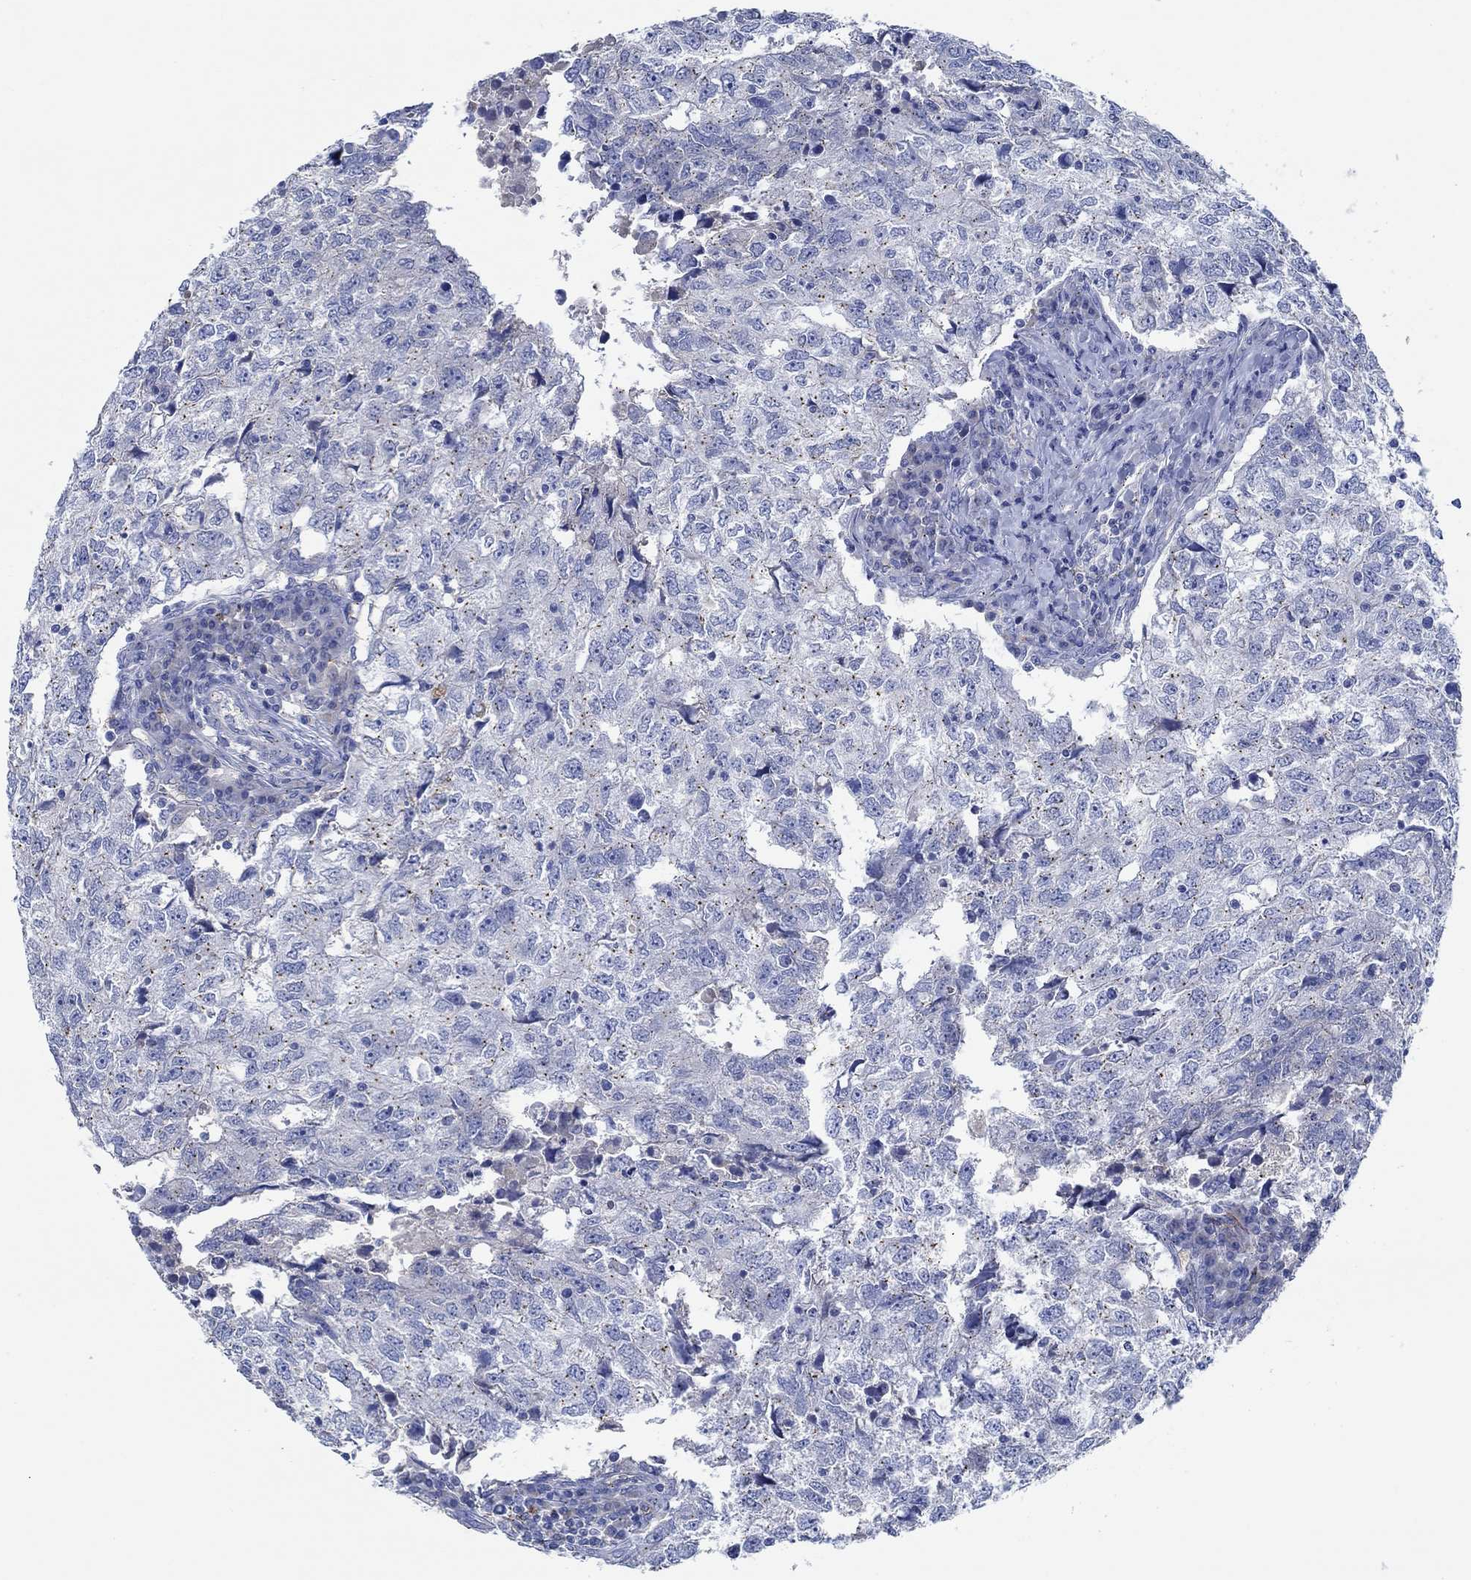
{"staining": {"intensity": "negative", "quantity": "none", "location": "none"}, "tissue": "breast cancer", "cell_type": "Tumor cells", "image_type": "cancer", "snomed": [{"axis": "morphology", "description": "Duct carcinoma"}, {"axis": "topography", "description": "Breast"}], "caption": "This photomicrograph is of breast invasive ductal carcinoma stained with immunohistochemistry (IHC) to label a protein in brown with the nuclei are counter-stained blue. There is no staining in tumor cells.", "gene": "CPM", "patient": {"sex": "female", "age": 30}}